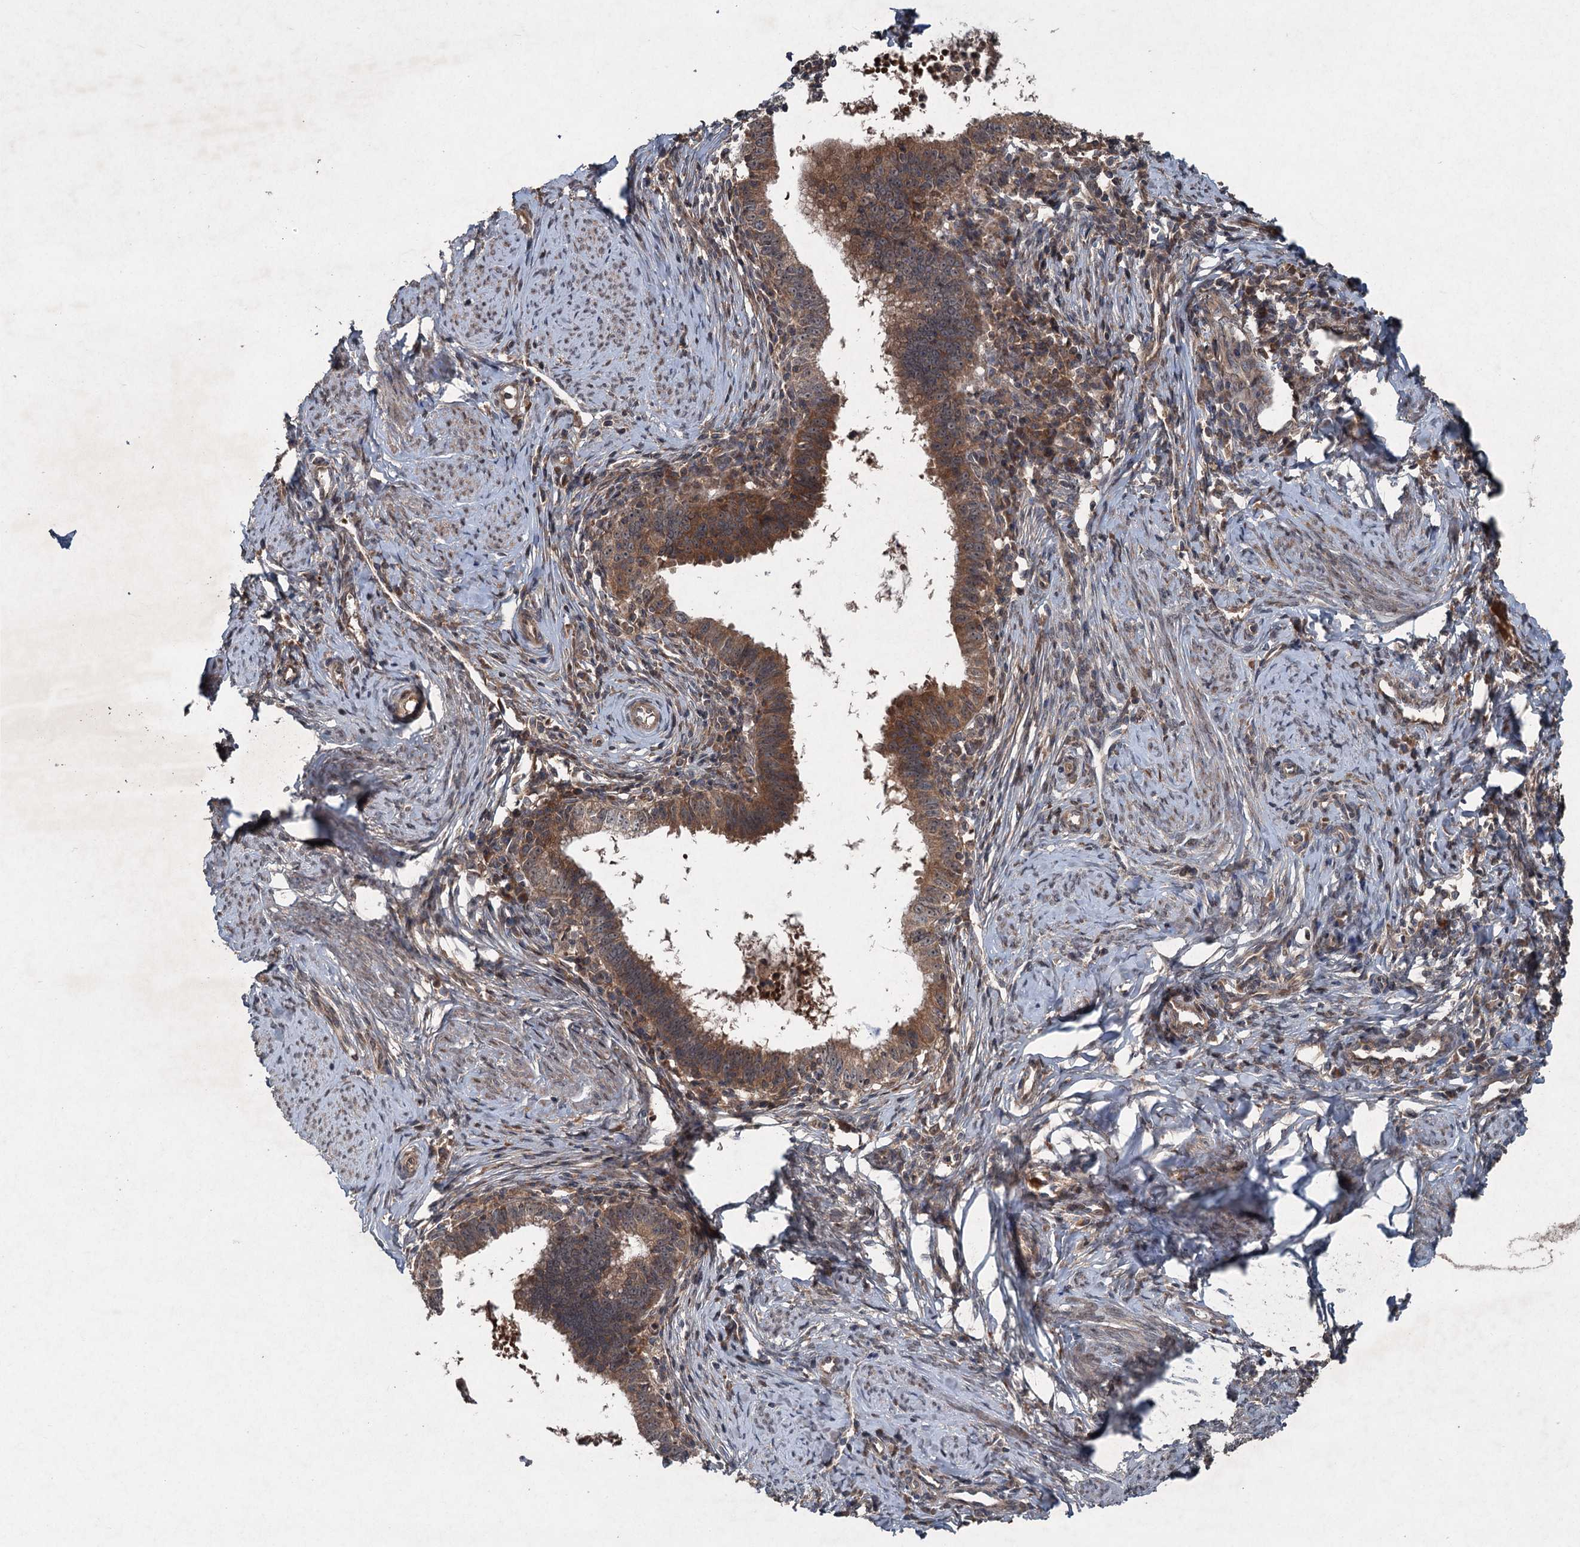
{"staining": {"intensity": "moderate", "quantity": ">75%", "location": "cytoplasmic/membranous"}, "tissue": "cervical cancer", "cell_type": "Tumor cells", "image_type": "cancer", "snomed": [{"axis": "morphology", "description": "Adenocarcinoma, NOS"}, {"axis": "topography", "description": "Cervix"}], "caption": "Immunohistochemistry staining of cervical adenocarcinoma, which reveals medium levels of moderate cytoplasmic/membranous expression in approximately >75% of tumor cells indicating moderate cytoplasmic/membranous protein staining. The staining was performed using DAB (3,3'-diaminobenzidine) (brown) for protein detection and nuclei were counterstained in hematoxylin (blue).", "gene": "ALAS1", "patient": {"sex": "female", "age": 36}}